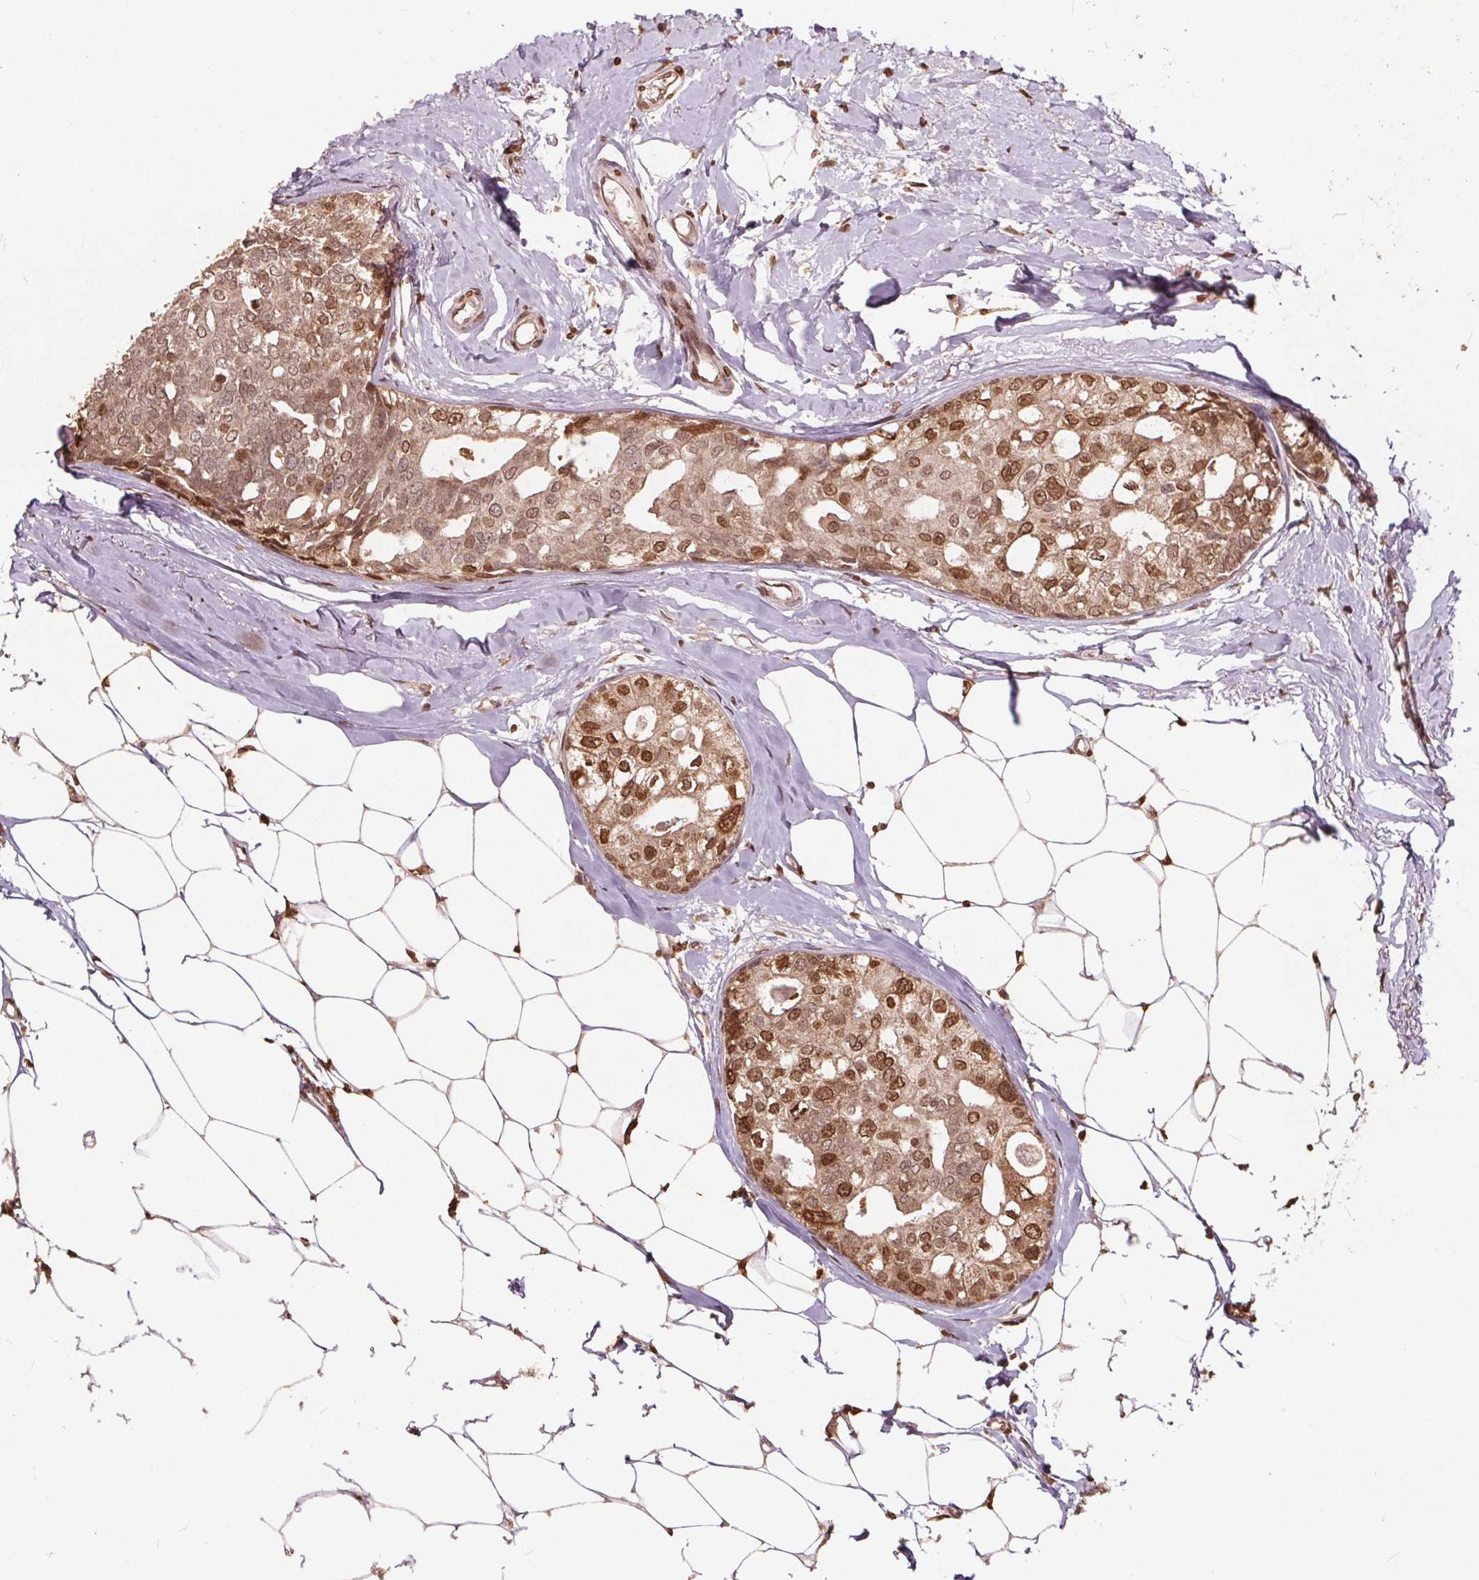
{"staining": {"intensity": "moderate", "quantity": ">75%", "location": "cytoplasmic/membranous,nuclear"}, "tissue": "breast cancer", "cell_type": "Tumor cells", "image_type": "cancer", "snomed": [{"axis": "morphology", "description": "Duct carcinoma"}, {"axis": "topography", "description": "Breast"}], "caption": "Immunohistochemistry histopathology image of human breast cancer stained for a protein (brown), which displays medium levels of moderate cytoplasmic/membranous and nuclear positivity in about >75% of tumor cells.", "gene": "HIF1AN", "patient": {"sex": "female", "age": 40}}